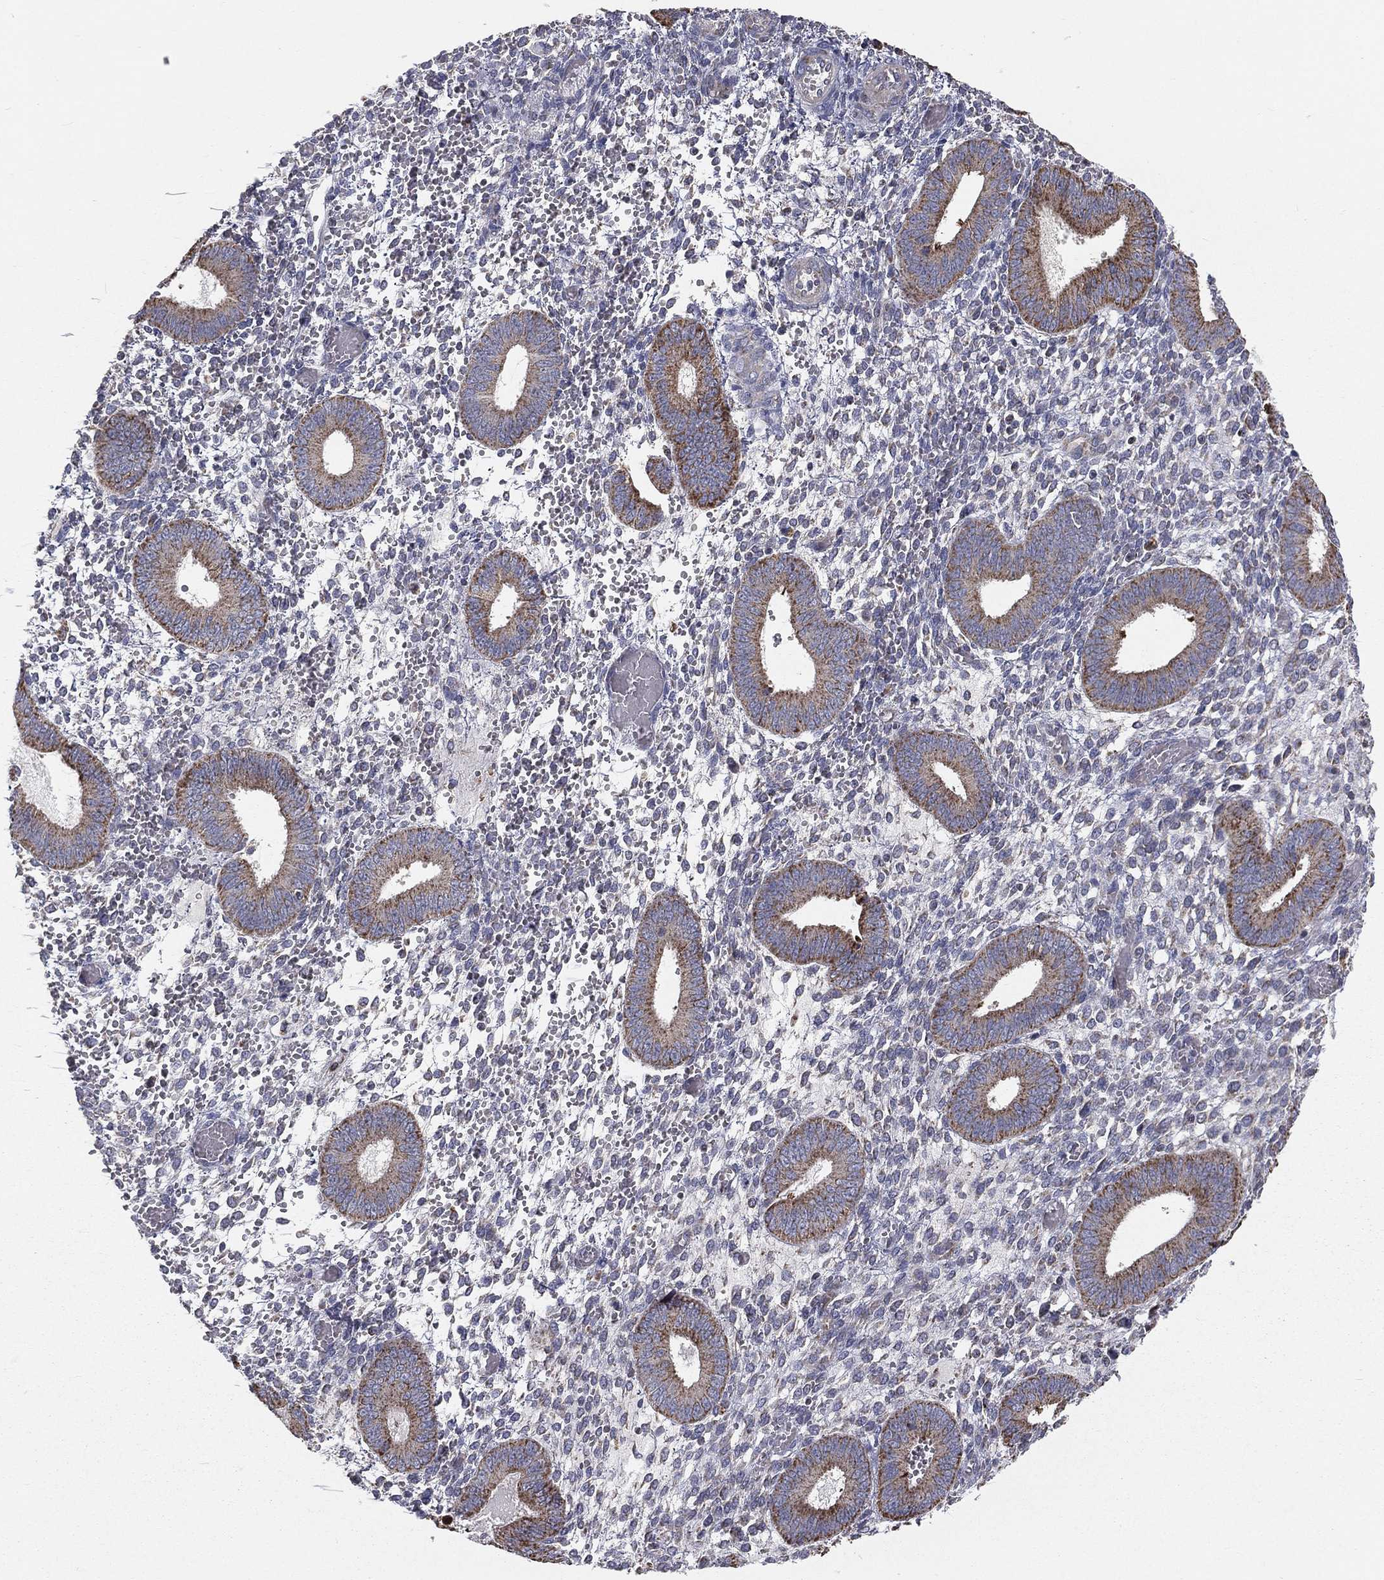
{"staining": {"intensity": "negative", "quantity": "none", "location": "none"}, "tissue": "endometrium", "cell_type": "Cells in endometrial stroma", "image_type": "normal", "snomed": [{"axis": "morphology", "description": "Normal tissue, NOS"}, {"axis": "topography", "description": "Endometrium"}], "caption": "A high-resolution photomicrograph shows immunohistochemistry (IHC) staining of normal endometrium, which demonstrates no significant positivity in cells in endometrial stroma.", "gene": "HADH", "patient": {"sex": "female", "age": 42}}